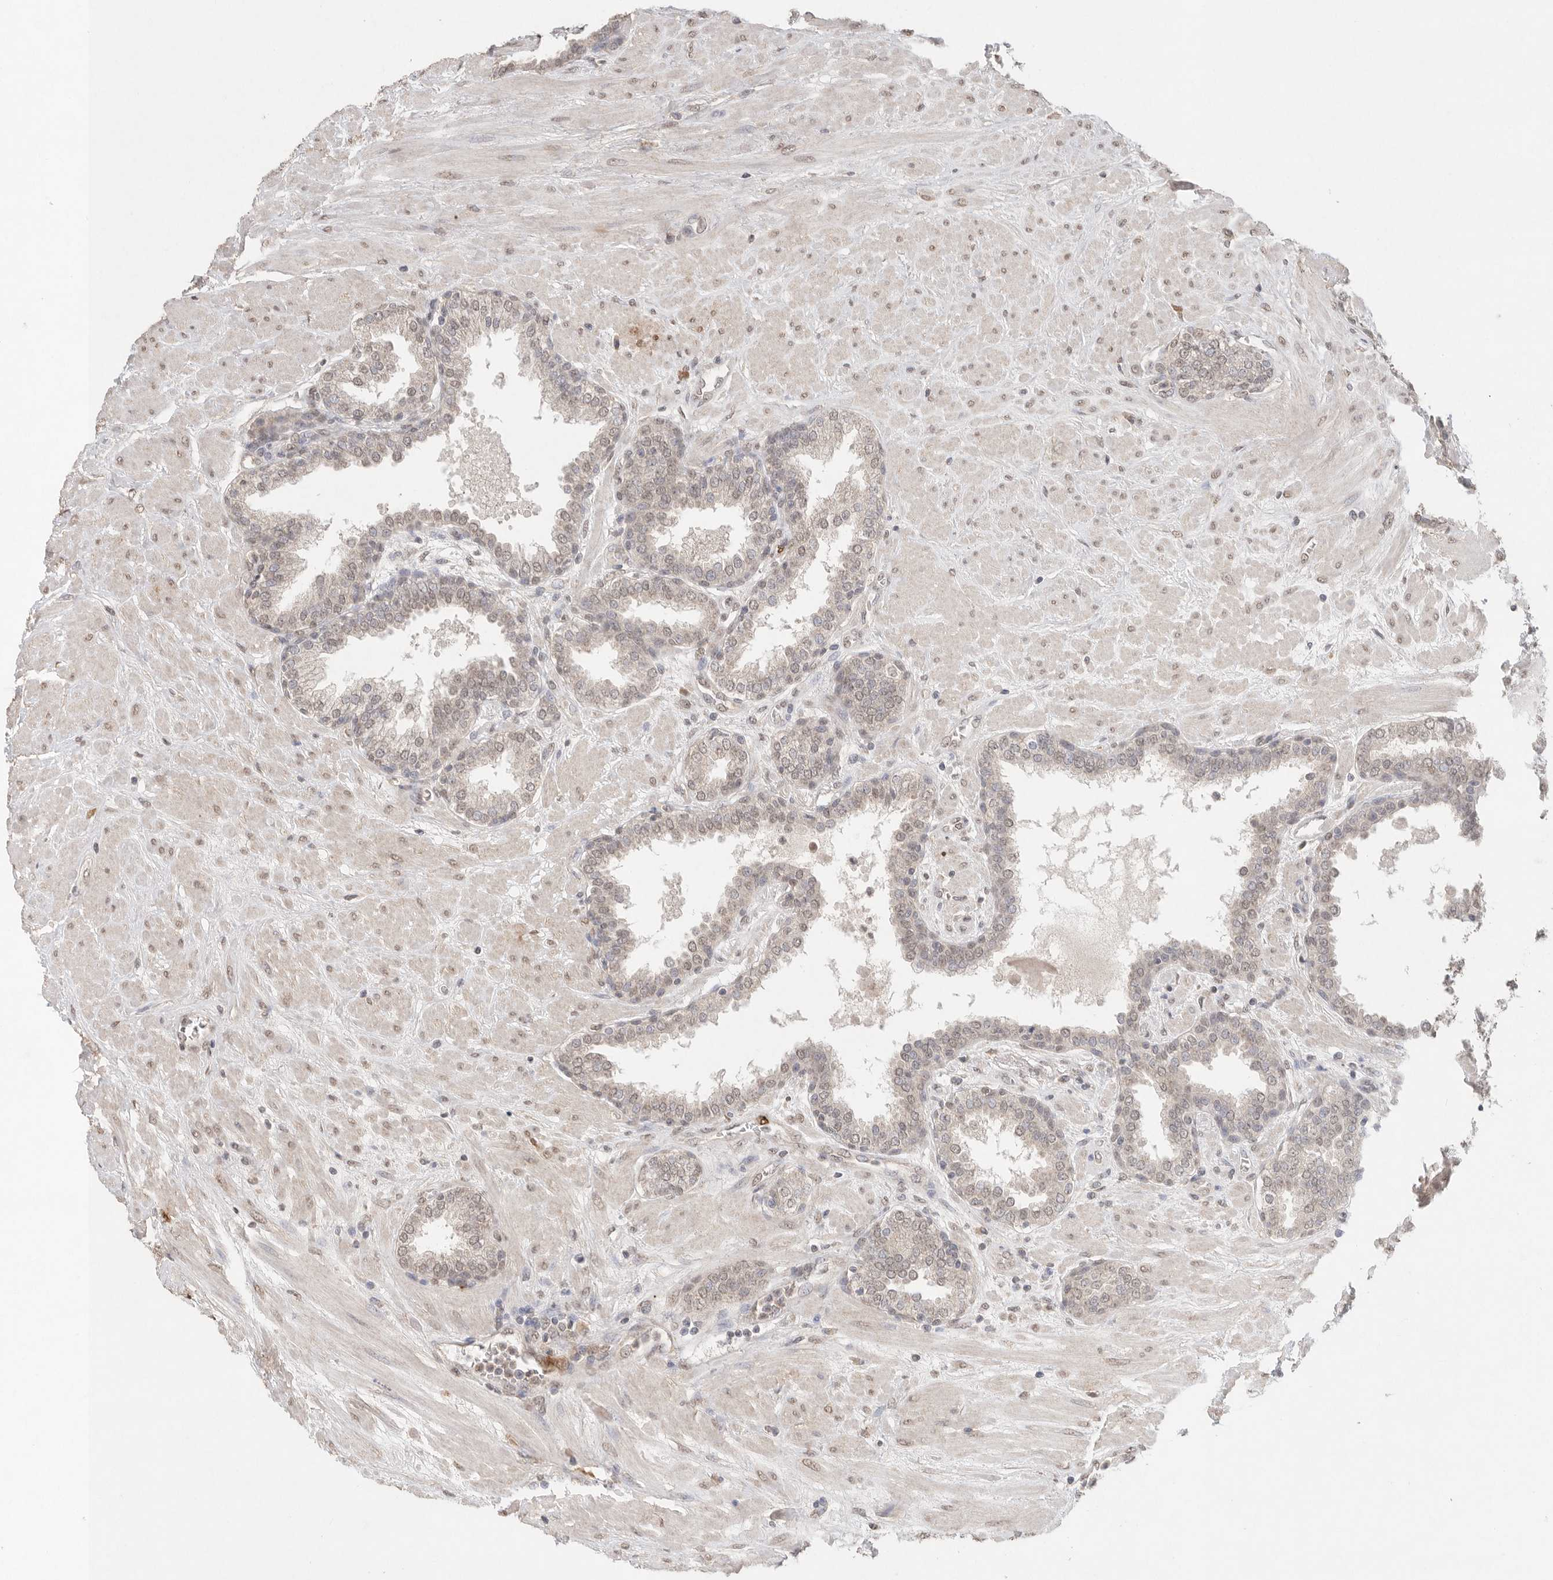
{"staining": {"intensity": "weak", "quantity": ">75%", "location": "cytoplasmic/membranous,nuclear"}, "tissue": "prostate", "cell_type": "Glandular cells", "image_type": "normal", "snomed": [{"axis": "morphology", "description": "Normal tissue, NOS"}, {"axis": "topography", "description": "Prostate"}], "caption": "A low amount of weak cytoplasmic/membranous,nuclear staining is appreciated in about >75% of glandular cells in benign prostate. Immunohistochemistry stains the protein of interest in brown and the nuclei are stained blue.", "gene": "KLK5", "patient": {"sex": "male", "age": 51}}